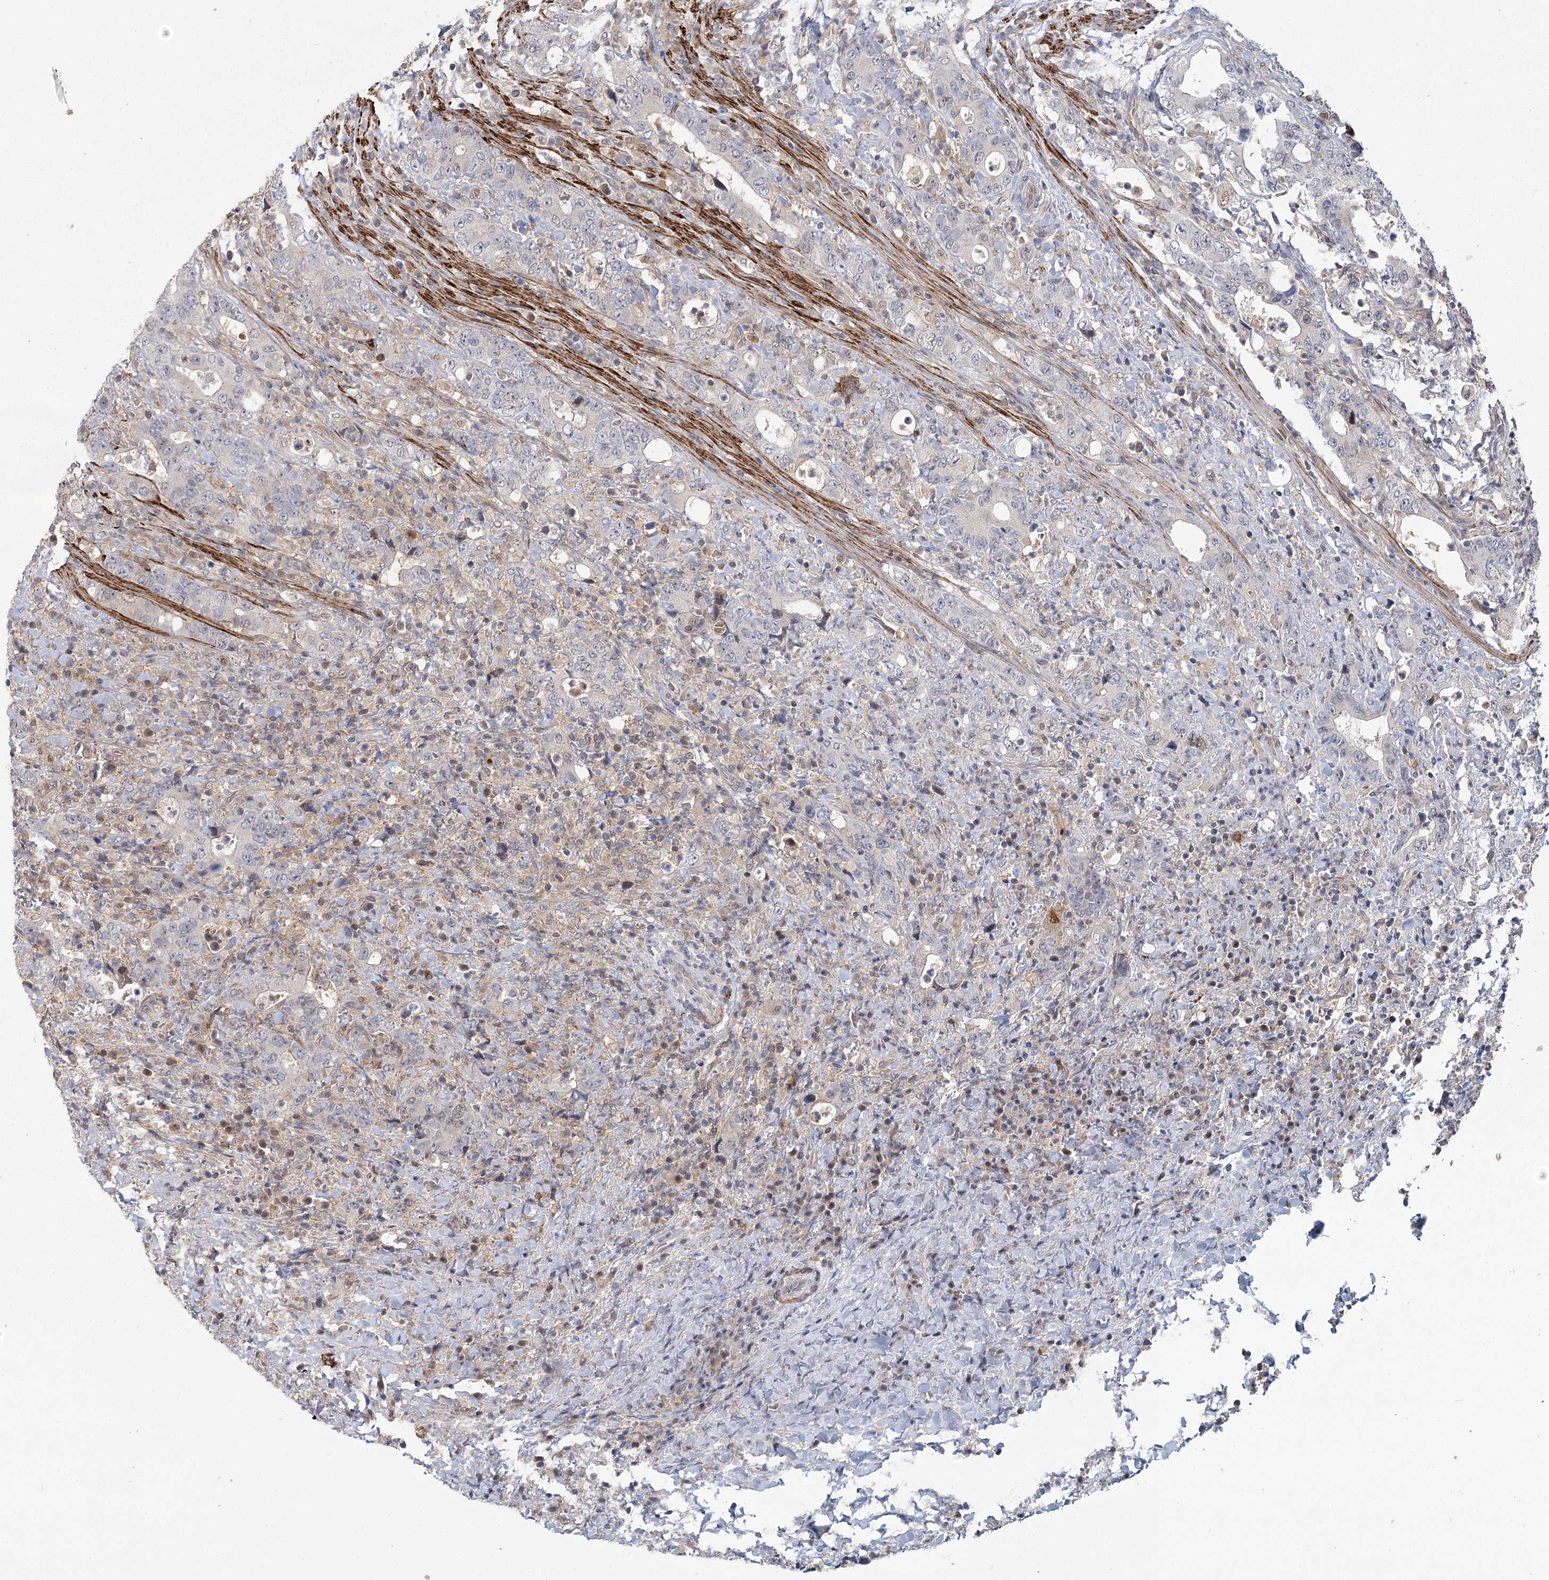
{"staining": {"intensity": "weak", "quantity": "<25%", "location": "nuclear"}, "tissue": "colorectal cancer", "cell_type": "Tumor cells", "image_type": "cancer", "snomed": [{"axis": "morphology", "description": "Adenocarcinoma, NOS"}, {"axis": "topography", "description": "Colon"}], "caption": "Human colorectal cancer stained for a protein using immunohistochemistry demonstrates no staining in tumor cells.", "gene": "USP11", "patient": {"sex": "female", "age": 75}}